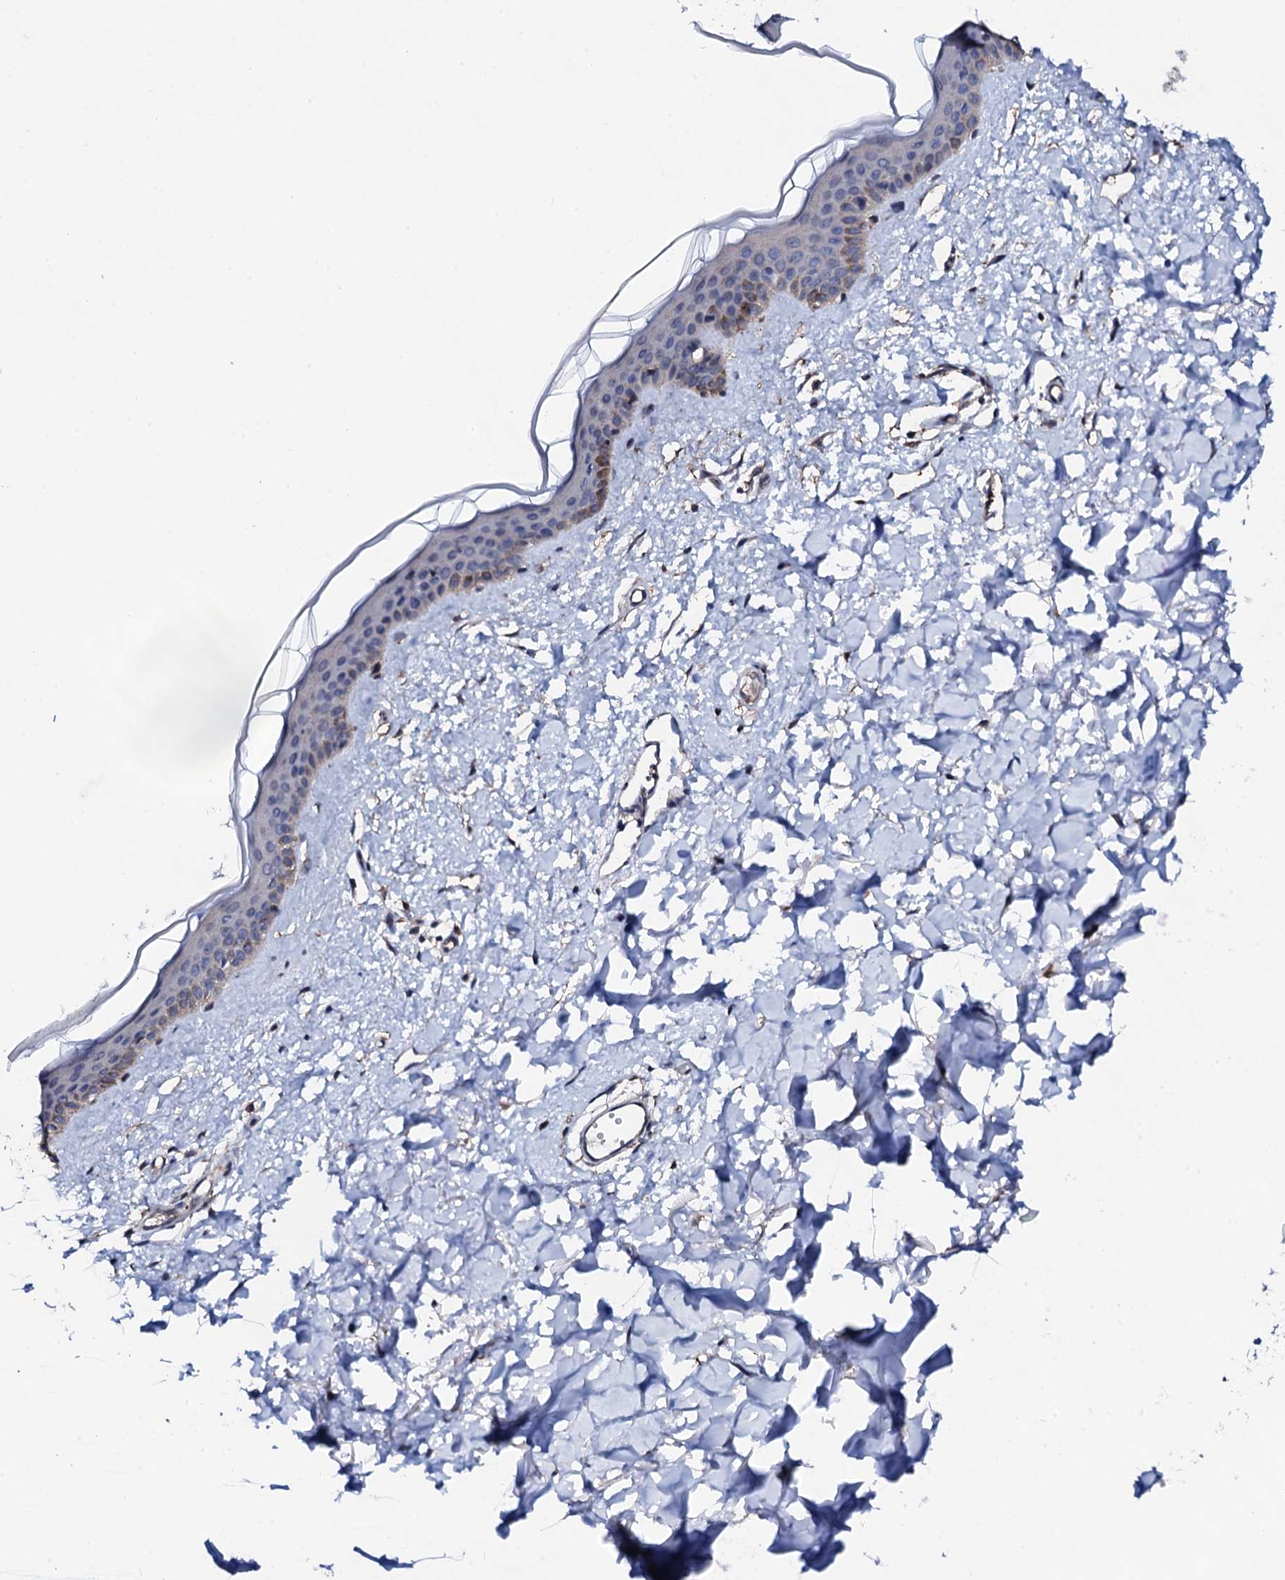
{"staining": {"intensity": "moderate", "quantity": ">75%", "location": "cytoplasmic/membranous"}, "tissue": "skin", "cell_type": "Fibroblasts", "image_type": "normal", "snomed": [{"axis": "morphology", "description": "Normal tissue, NOS"}, {"axis": "topography", "description": "Skin"}], "caption": "The photomicrograph displays immunohistochemical staining of benign skin. There is moderate cytoplasmic/membranous positivity is identified in approximately >75% of fibroblasts.", "gene": "EDC3", "patient": {"sex": "female", "age": 58}}